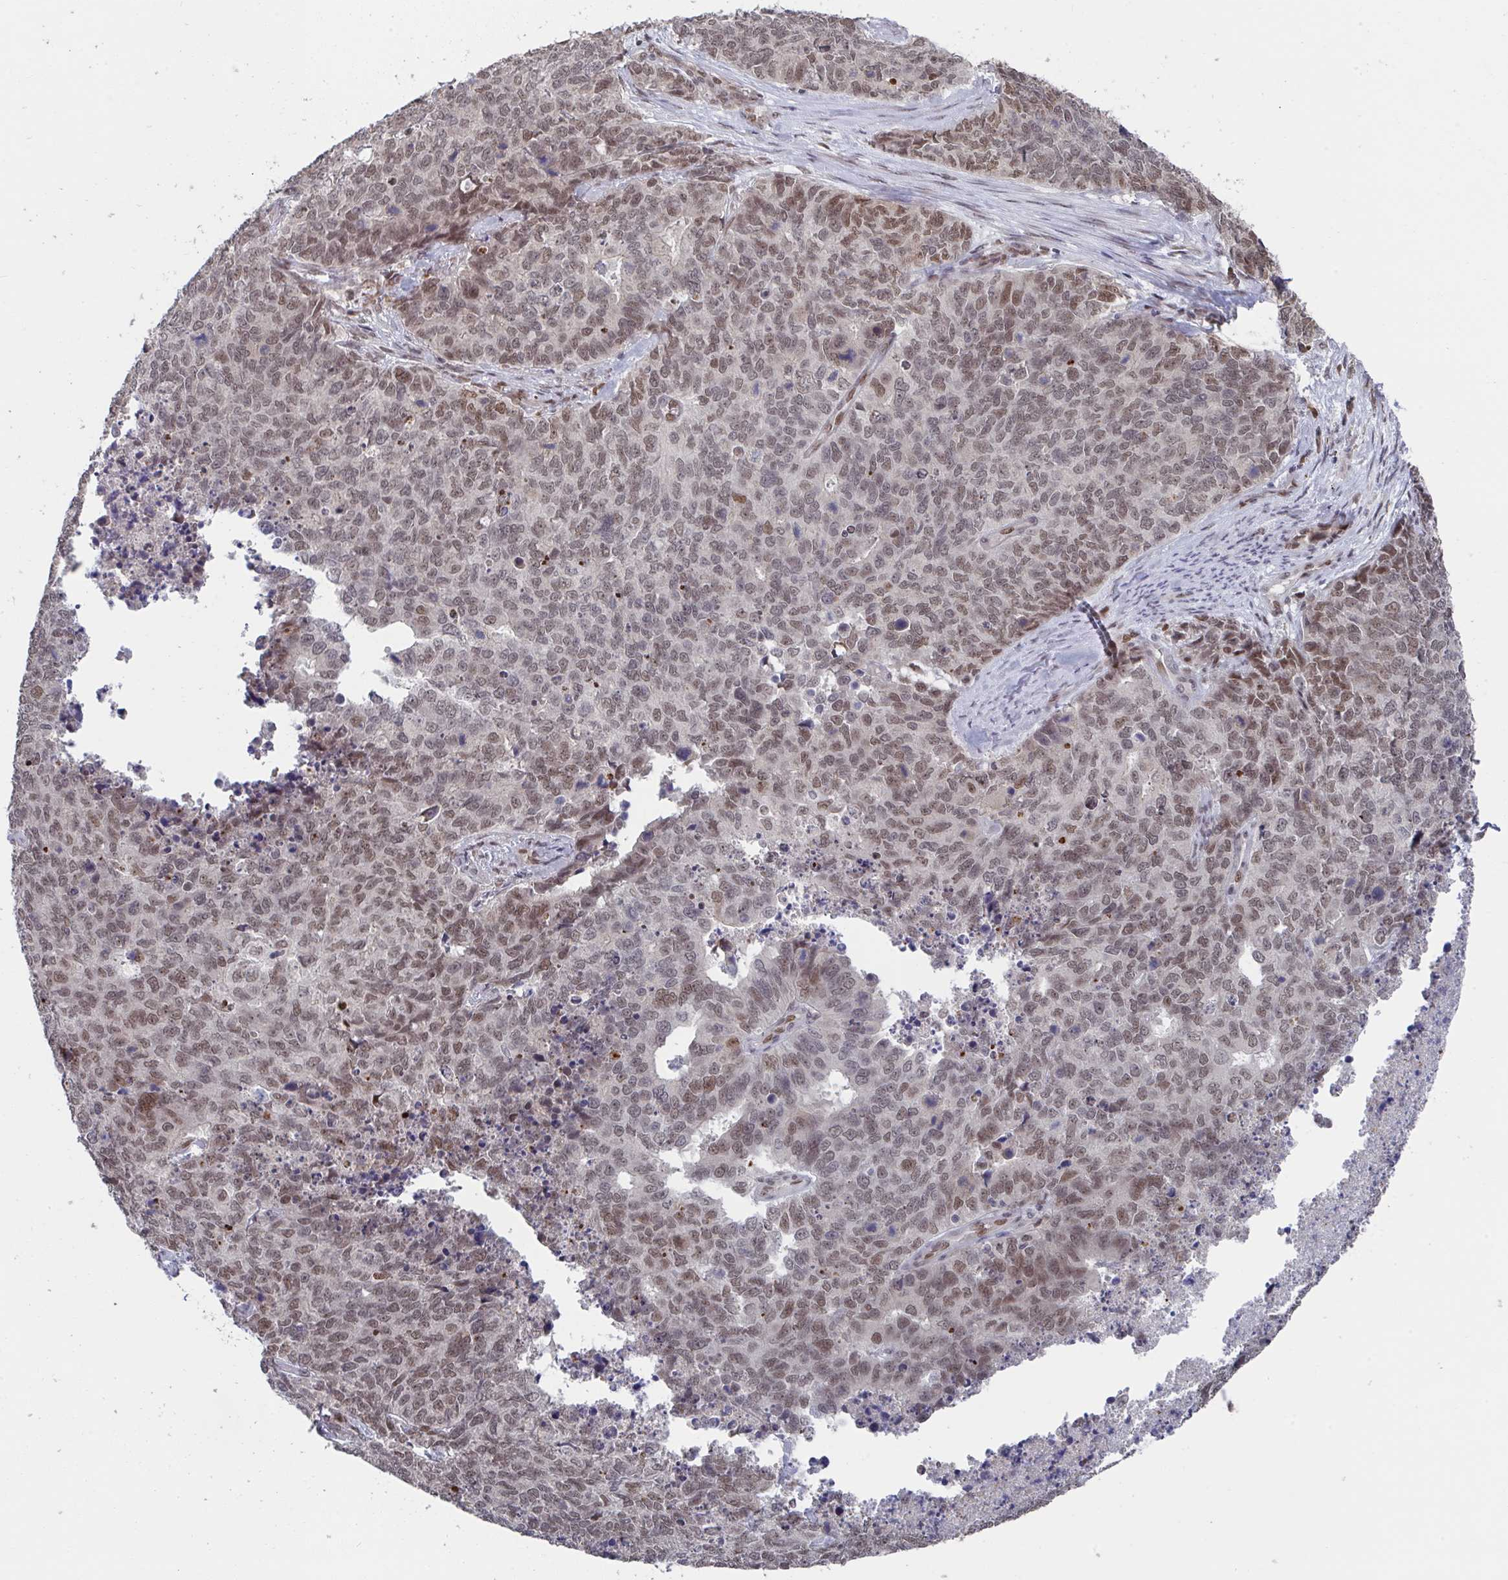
{"staining": {"intensity": "moderate", "quantity": ">75%", "location": "nuclear"}, "tissue": "cervical cancer", "cell_type": "Tumor cells", "image_type": "cancer", "snomed": [{"axis": "morphology", "description": "Adenocarcinoma, NOS"}, {"axis": "topography", "description": "Cervix"}], "caption": "Cervical cancer (adenocarcinoma) stained with DAB (3,3'-diaminobenzidine) IHC displays medium levels of moderate nuclear positivity in about >75% of tumor cells.", "gene": "JMJD1C", "patient": {"sex": "female", "age": 63}}